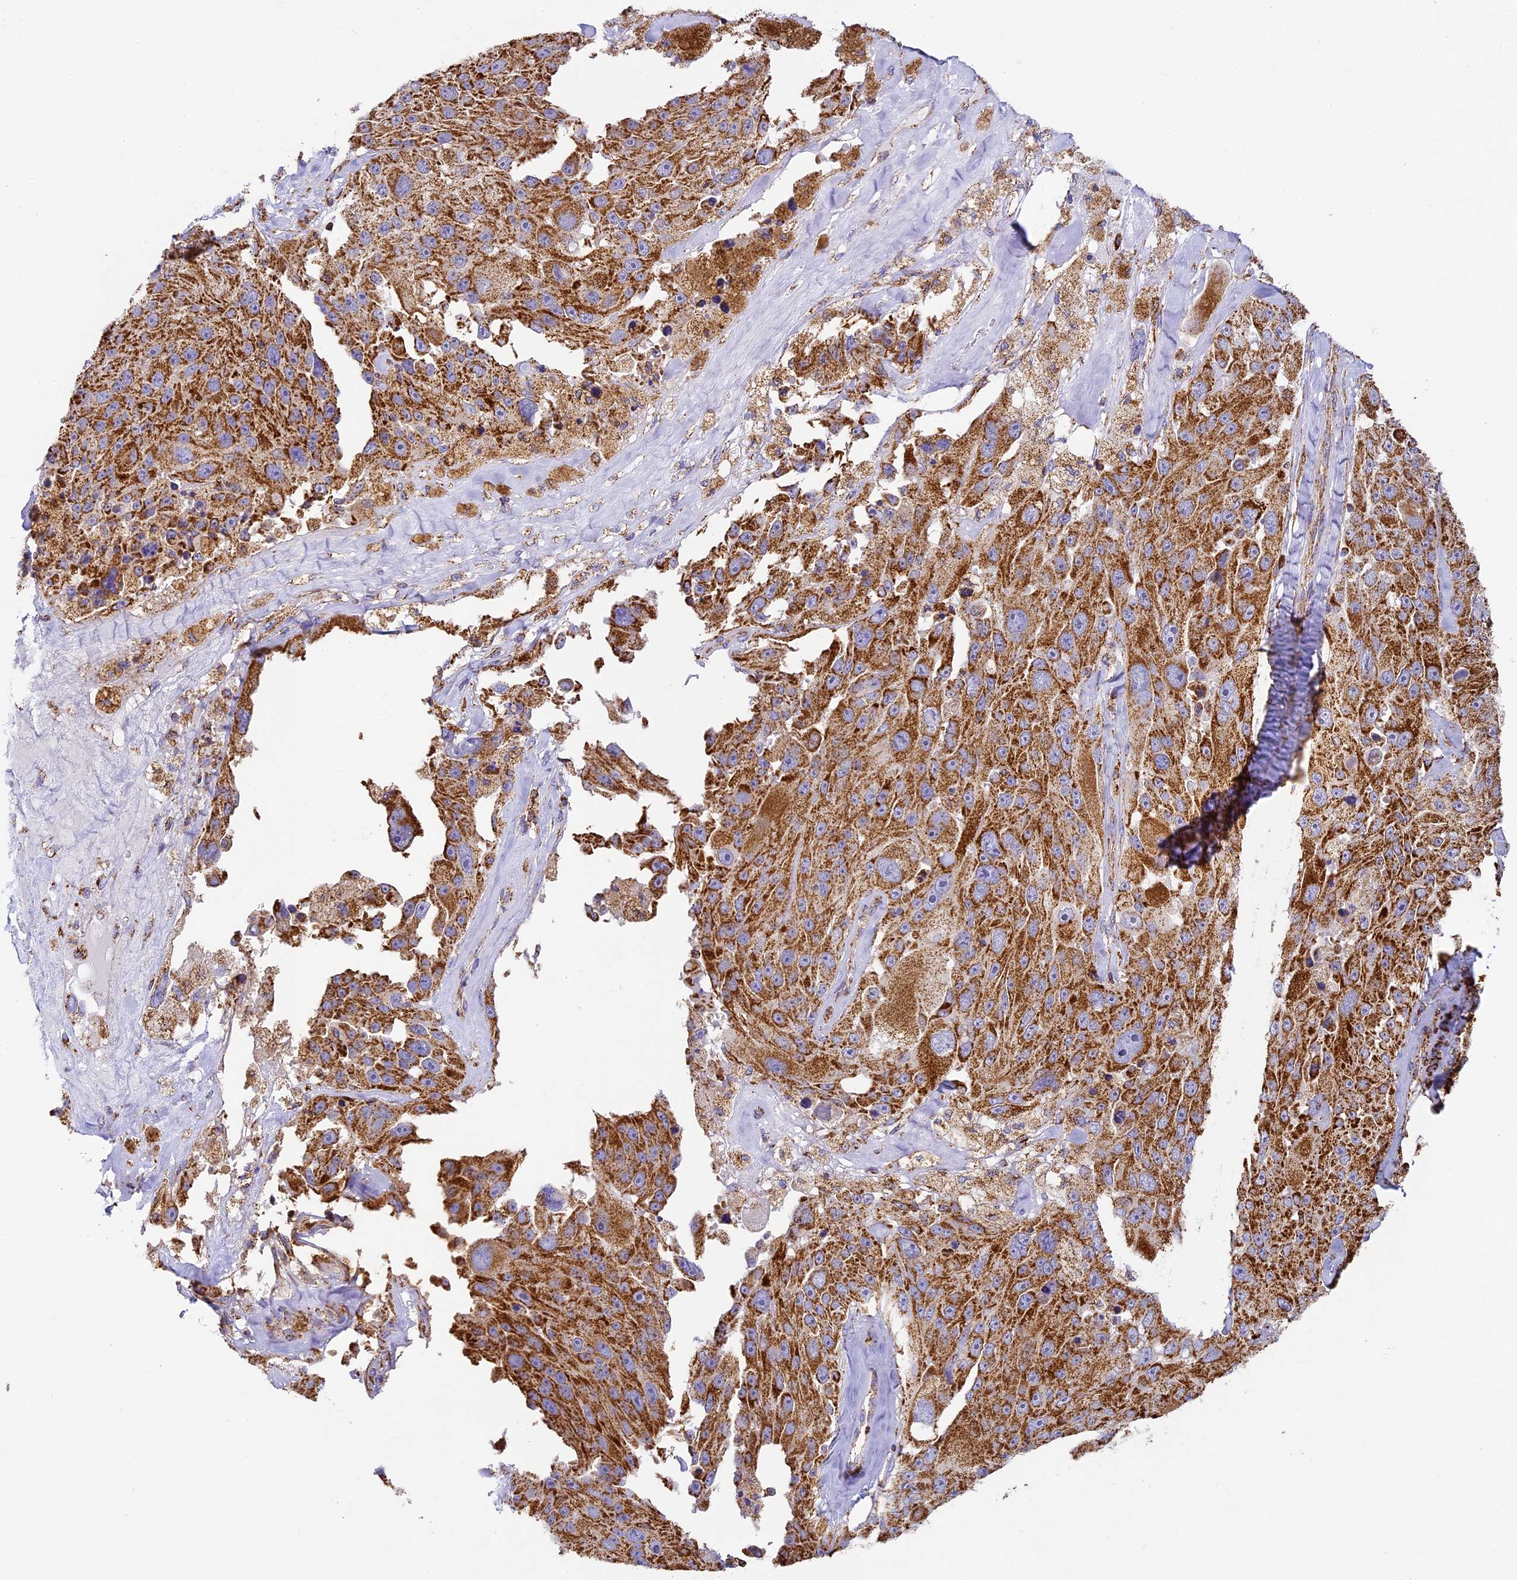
{"staining": {"intensity": "moderate", "quantity": ">75%", "location": "cytoplasmic/membranous"}, "tissue": "melanoma", "cell_type": "Tumor cells", "image_type": "cancer", "snomed": [{"axis": "morphology", "description": "Malignant melanoma, Metastatic site"}, {"axis": "topography", "description": "Lymph node"}], "caption": "Immunohistochemistry (IHC) photomicrograph of melanoma stained for a protein (brown), which reveals medium levels of moderate cytoplasmic/membranous staining in approximately >75% of tumor cells.", "gene": "STK17A", "patient": {"sex": "male", "age": 62}}